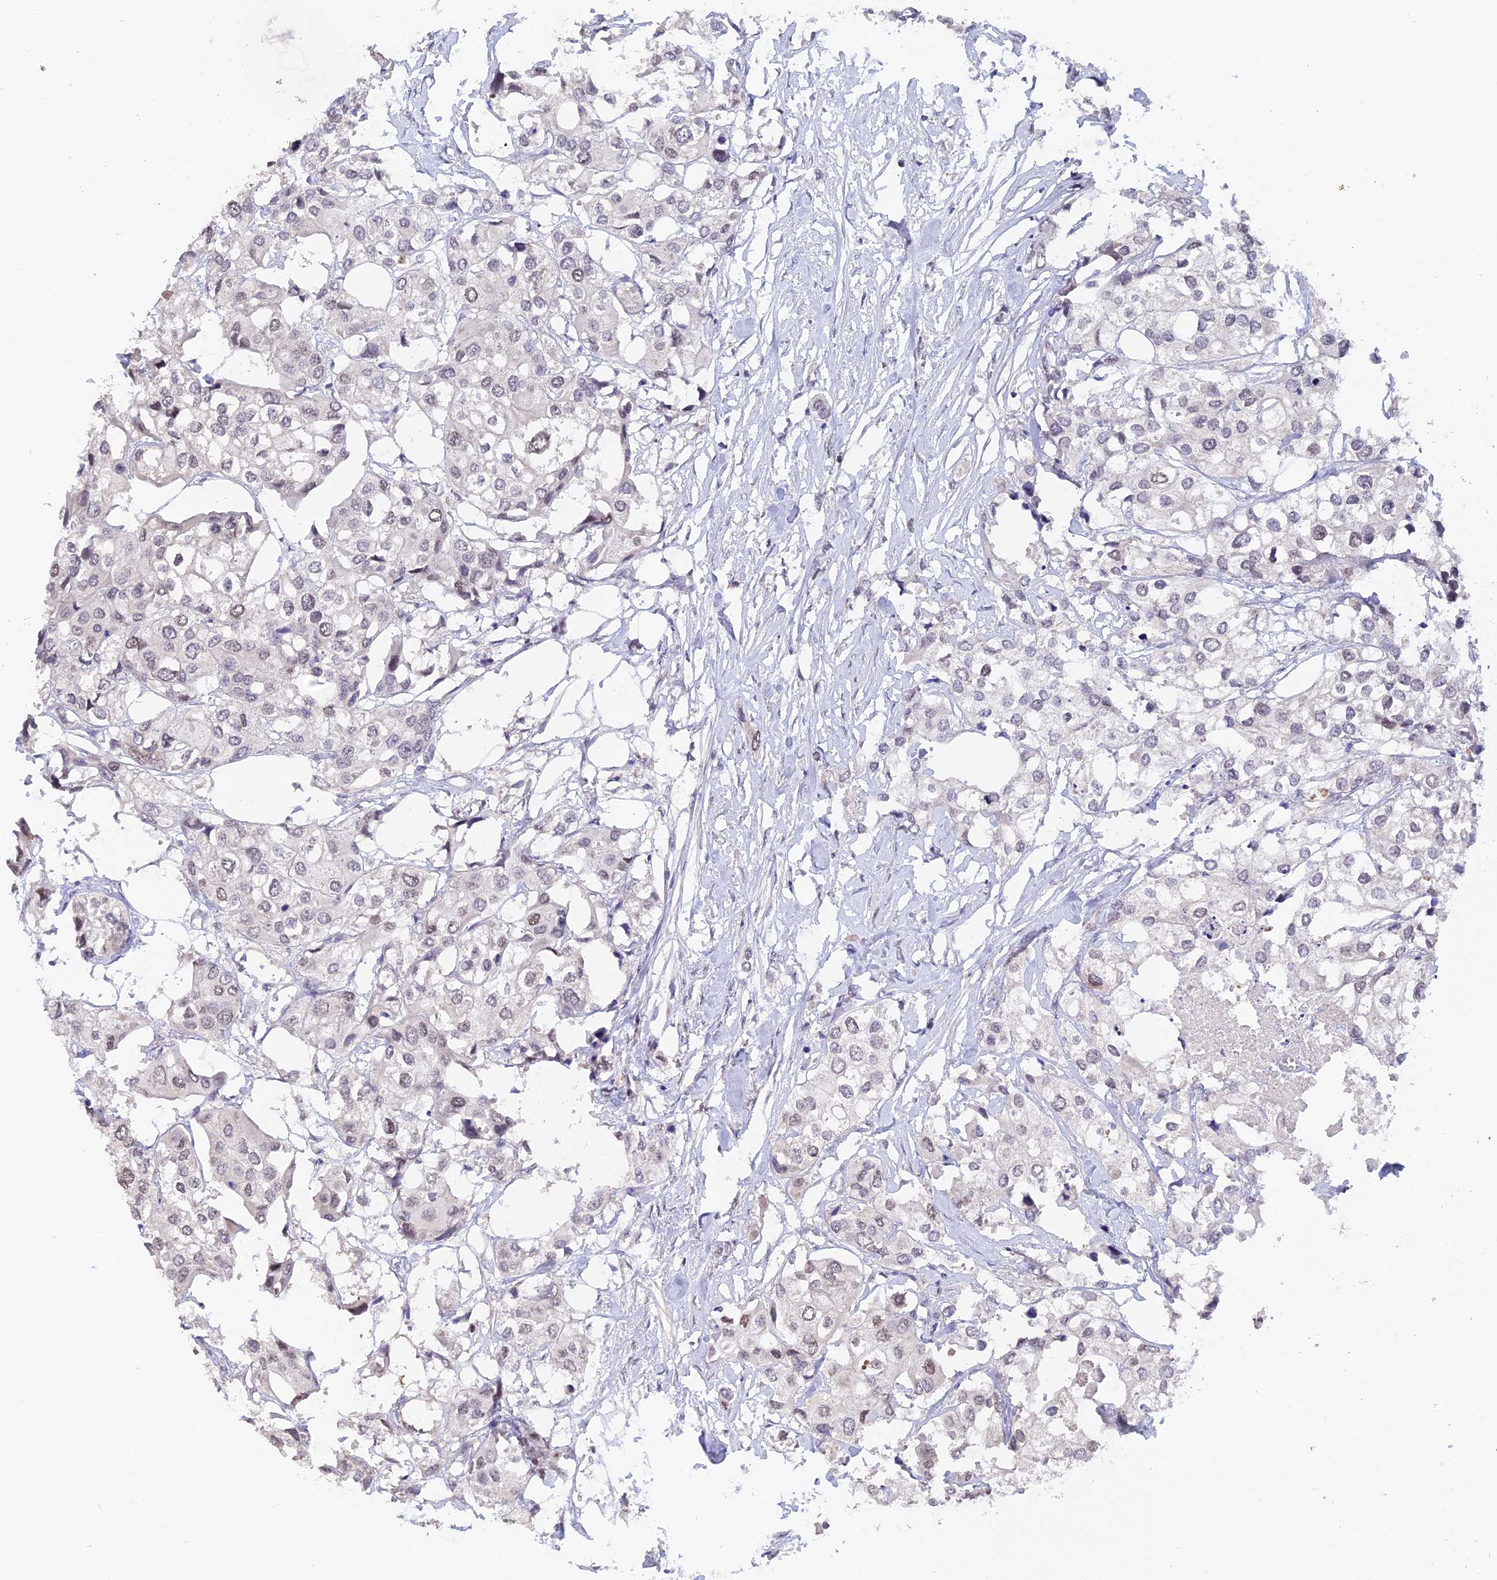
{"staining": {"intensity": "moderate", "quantity": "<25%", "location": "nuclear"}, "tissue": "urothelial cancer", "cell_type": "Tumor cells", "image_type": "cancer", "snomed": [{"axis": "morphology", "description": "Urothelial carcinoma, High grade"}, {"axis": "topography", "description": "Urinary bladder"}], "caption": "Immunohistochemical staining of urothelial cancer demonstrates moderate nuclear protein positivity in about <25% of tumor cells. (brown staining indicates protein expression, while blue staining denotes nuclei).", "gene": "RFC5", "patient": {"sex": "male", "age": 64}}